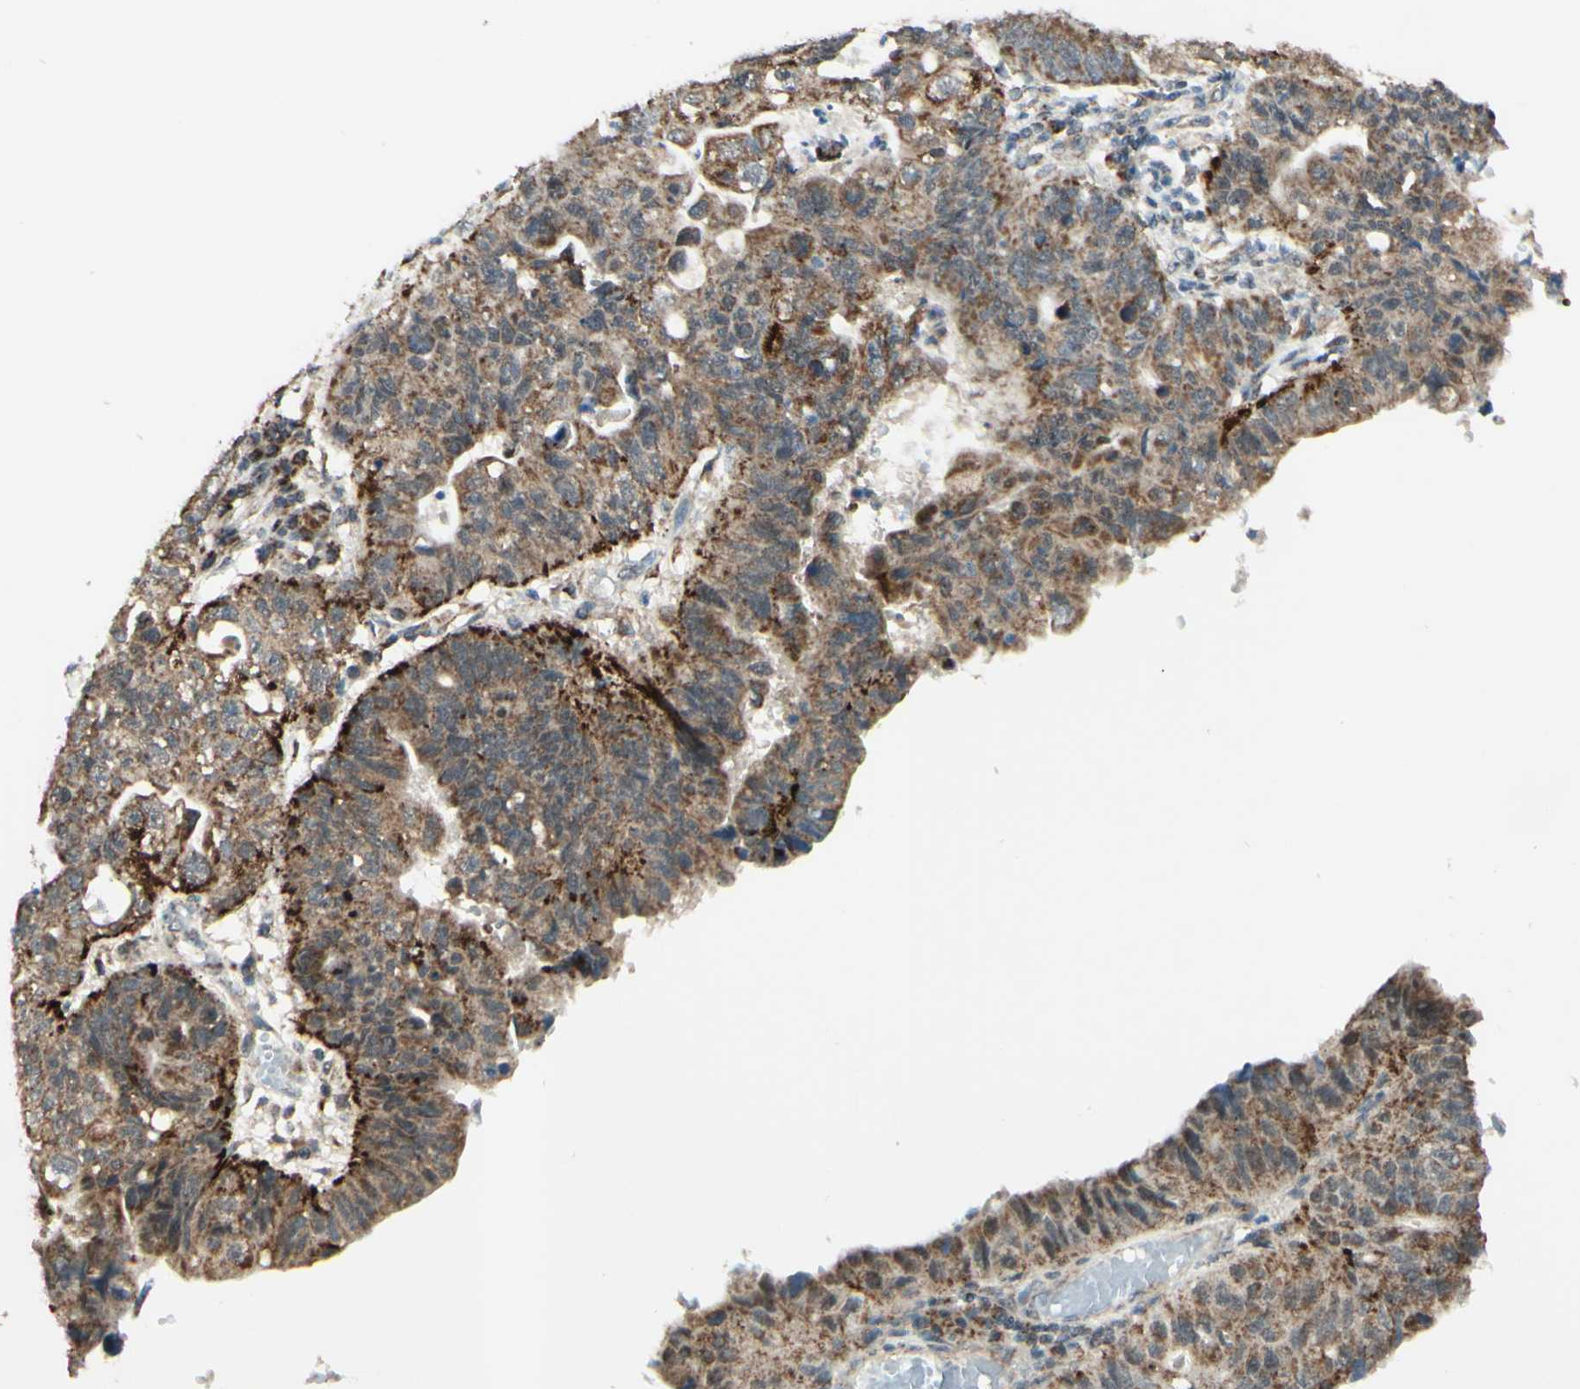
{"staining": {"intensity": "moderate", "quantity": ">75%", "location": "cytoplasmic/membranous"}, "tissue": "stomach cancer", "cell_type": "Tumor cells", "image_type": "cancer", "snomed": [{"axis": "morphology", "description": "Adenocarcinoma, NOS"}, {"axis": "topography", "description": "Stomach"}], "caption": "Human stomach adenocarcinoma stained with a protein marker reveals moderate staining in tumor cells.", "gene": "DHRS3", "patient": {"sex": "male", "age": 59}}